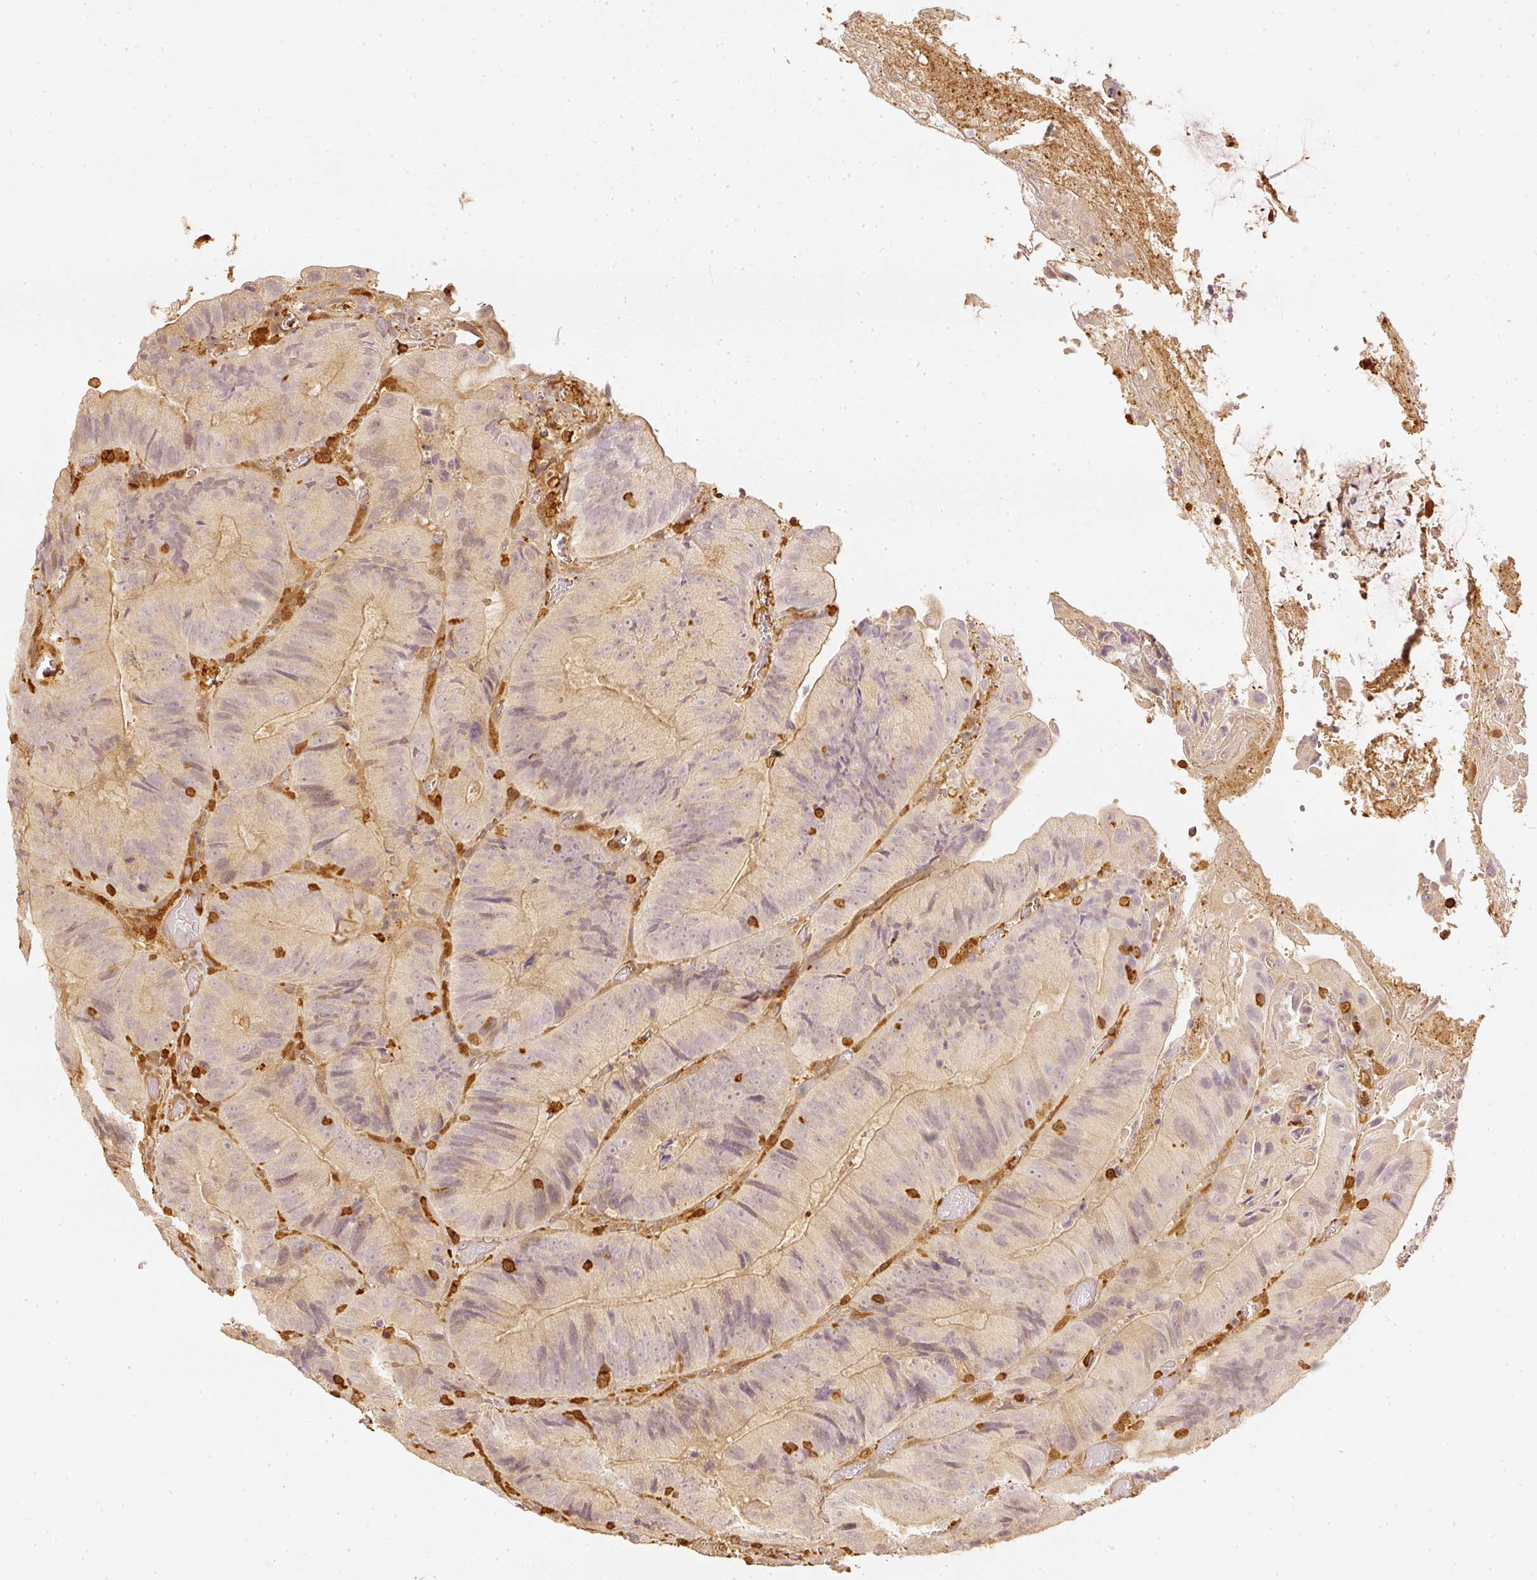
{"staining": {"intensity": "weak", "quantity": "25%-75%", "location": "cytoplasmic/membranous"}, "tissue": "colorectal cancer", "cell_type": "Tumor cells", "image_type": "cancer", "snomed": [{"axis": "morphology", "description": "Adenocarcinoma, NOS"}, {"axis": "topography", "description": "Colon"}], "caption": "Adenocarcinoma (colorectal) stained with DAB immunohistochemistry displays low levels of weak cytoplasmic/membranous positivity in approximately 25%-75% of tumor cells.", "gene": "PFN1", "patient": {"sex": "female", "age": 86}}